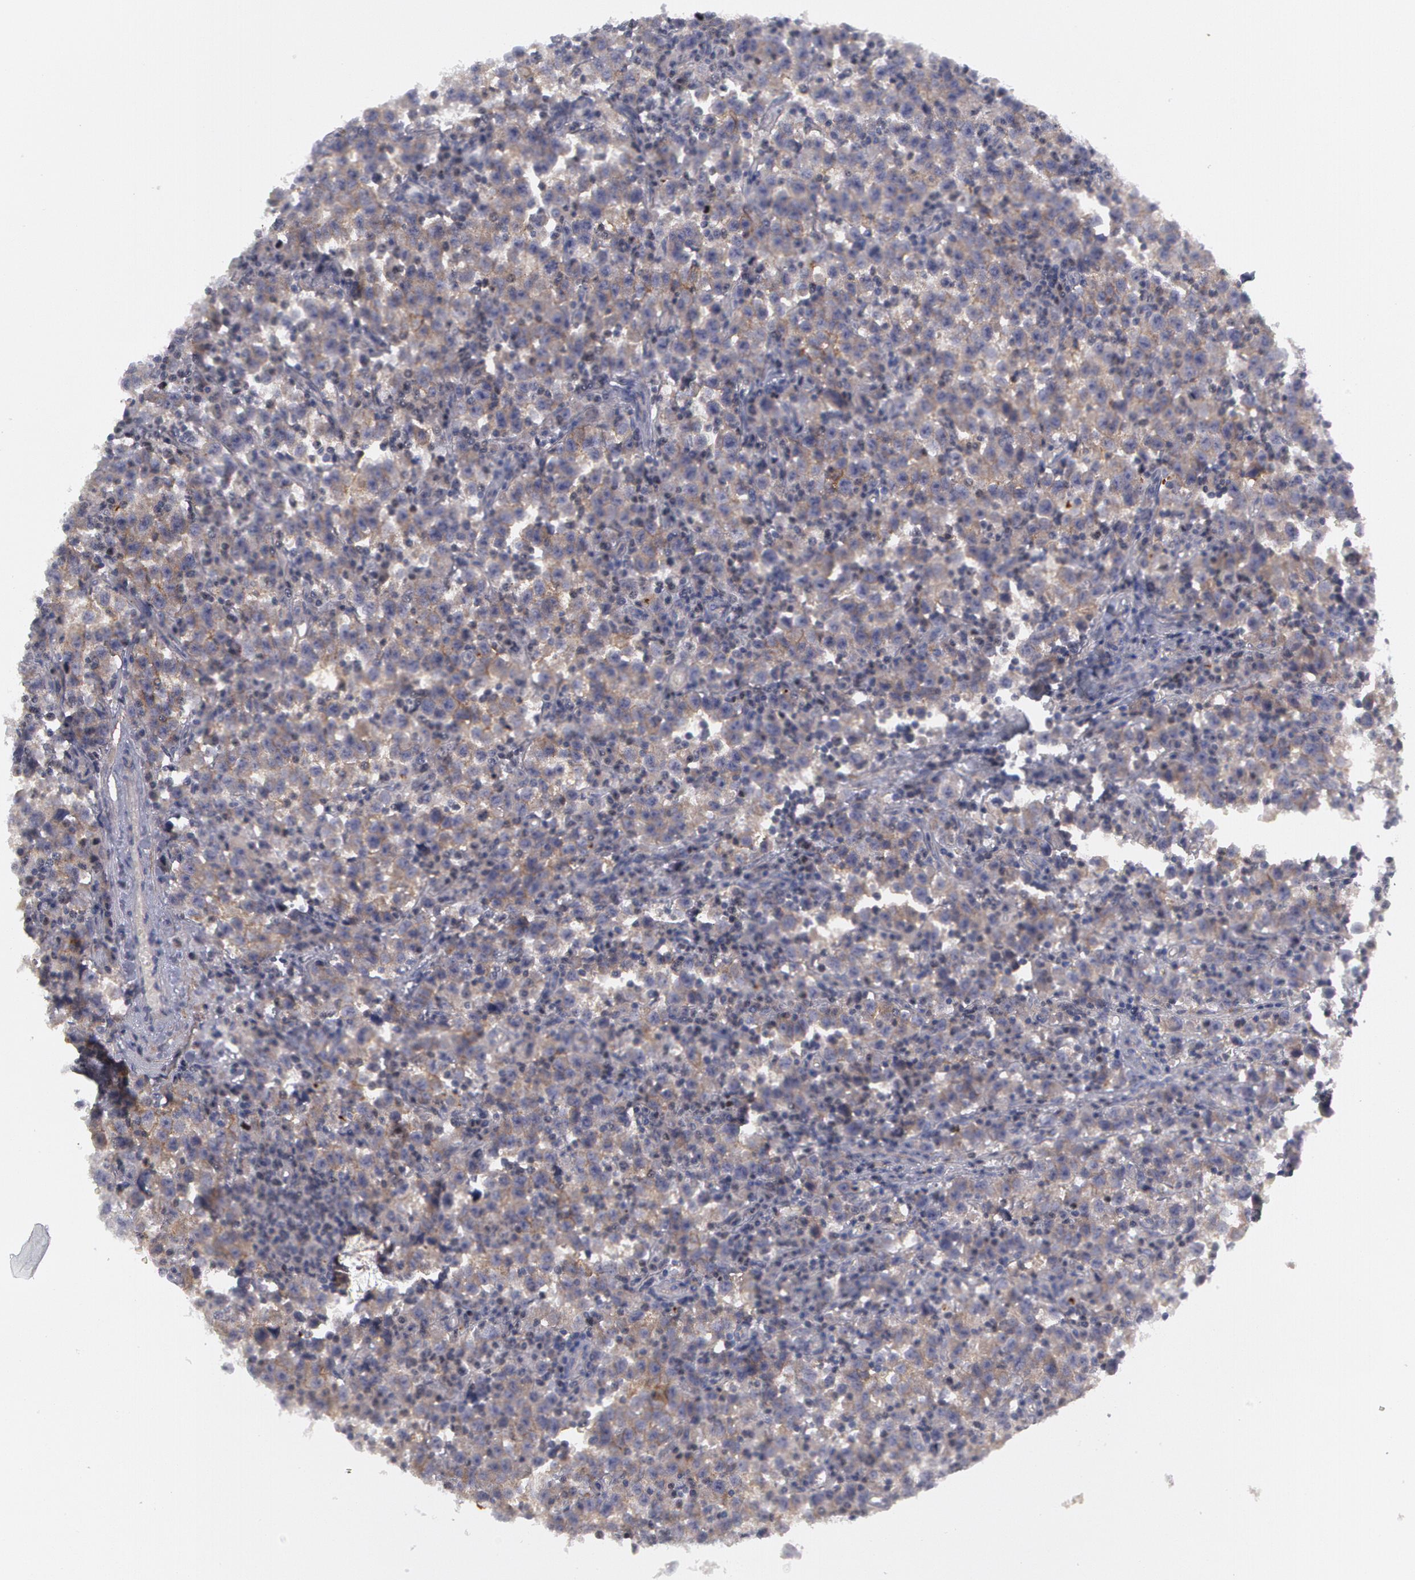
{"staining": {"intensity": "weak", "quantity": "<25%", "location": "cytoplasmic/membranous"}, "tissue": "testis cancer", "cell_type": "Tumor cells", "image_type": "cancer", "snomed": [{"axis": "morphology", "description": "Seminoma, NOS"}, {"axis": "topography", "description": "Testis"}], "caption": "Seminoma (testis) was stained to show a protein in brown. There is no significant expression in tumor cells.", "gene": "ERBB2", "patient": {"sex": "male", "age": 35}}